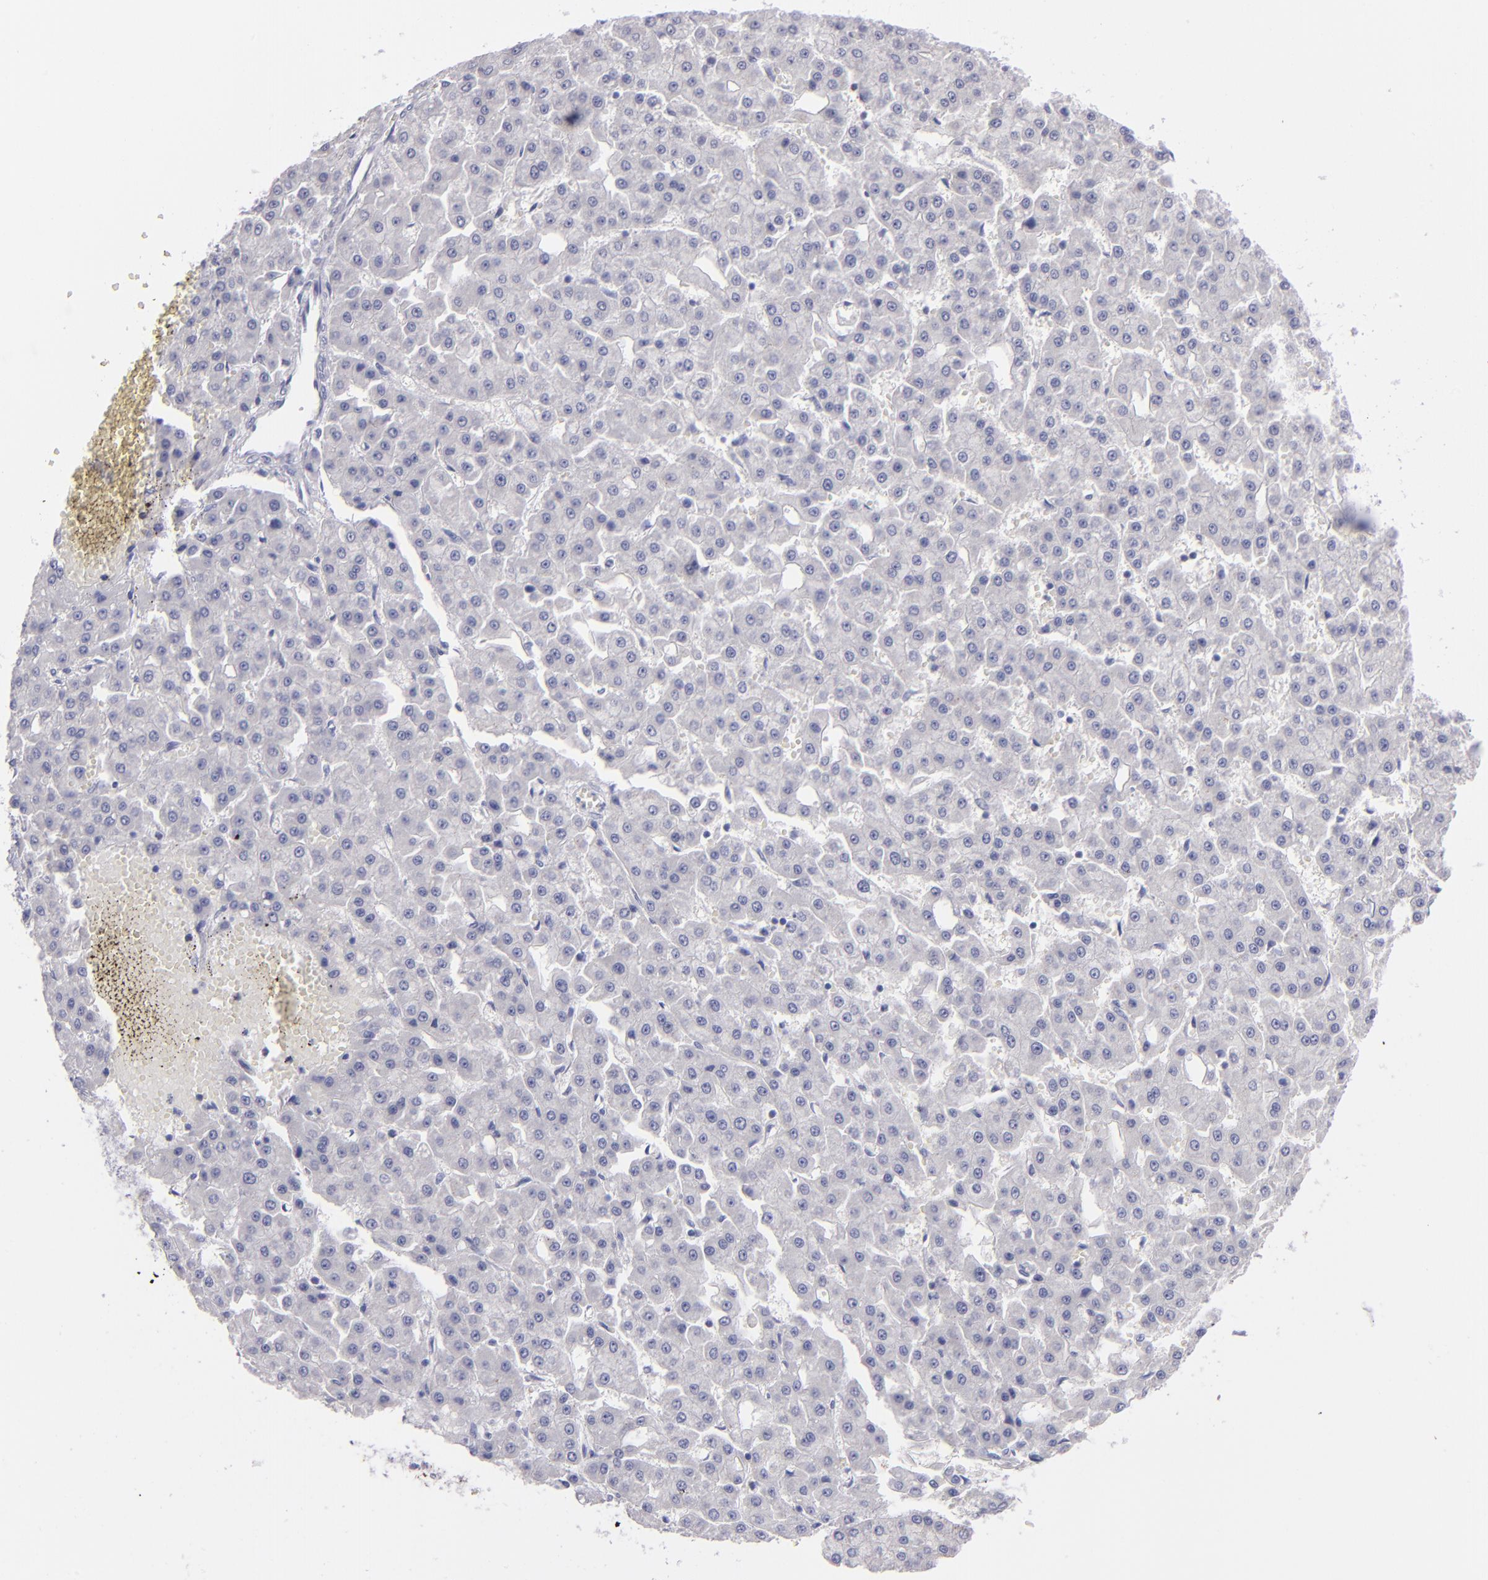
{"staining": {"intensity": "negative", "quantity": "none", "location": "none"}, "tissue": "liver cancer", "cell_type": "Tumor cells", "image_type": "cancer", "snomed": [{"axis": "morphology", "description": "Carcinoma, Hepatocellular, NOS"}, {"axis": "topography", "description": "Liver"}], "caption": "A micrograph of human liver hepatocellular carcinoma is negative for staining in tumor cells.", "gene": "SNAP25", "patient": {"sex": "male", "age": 47}}